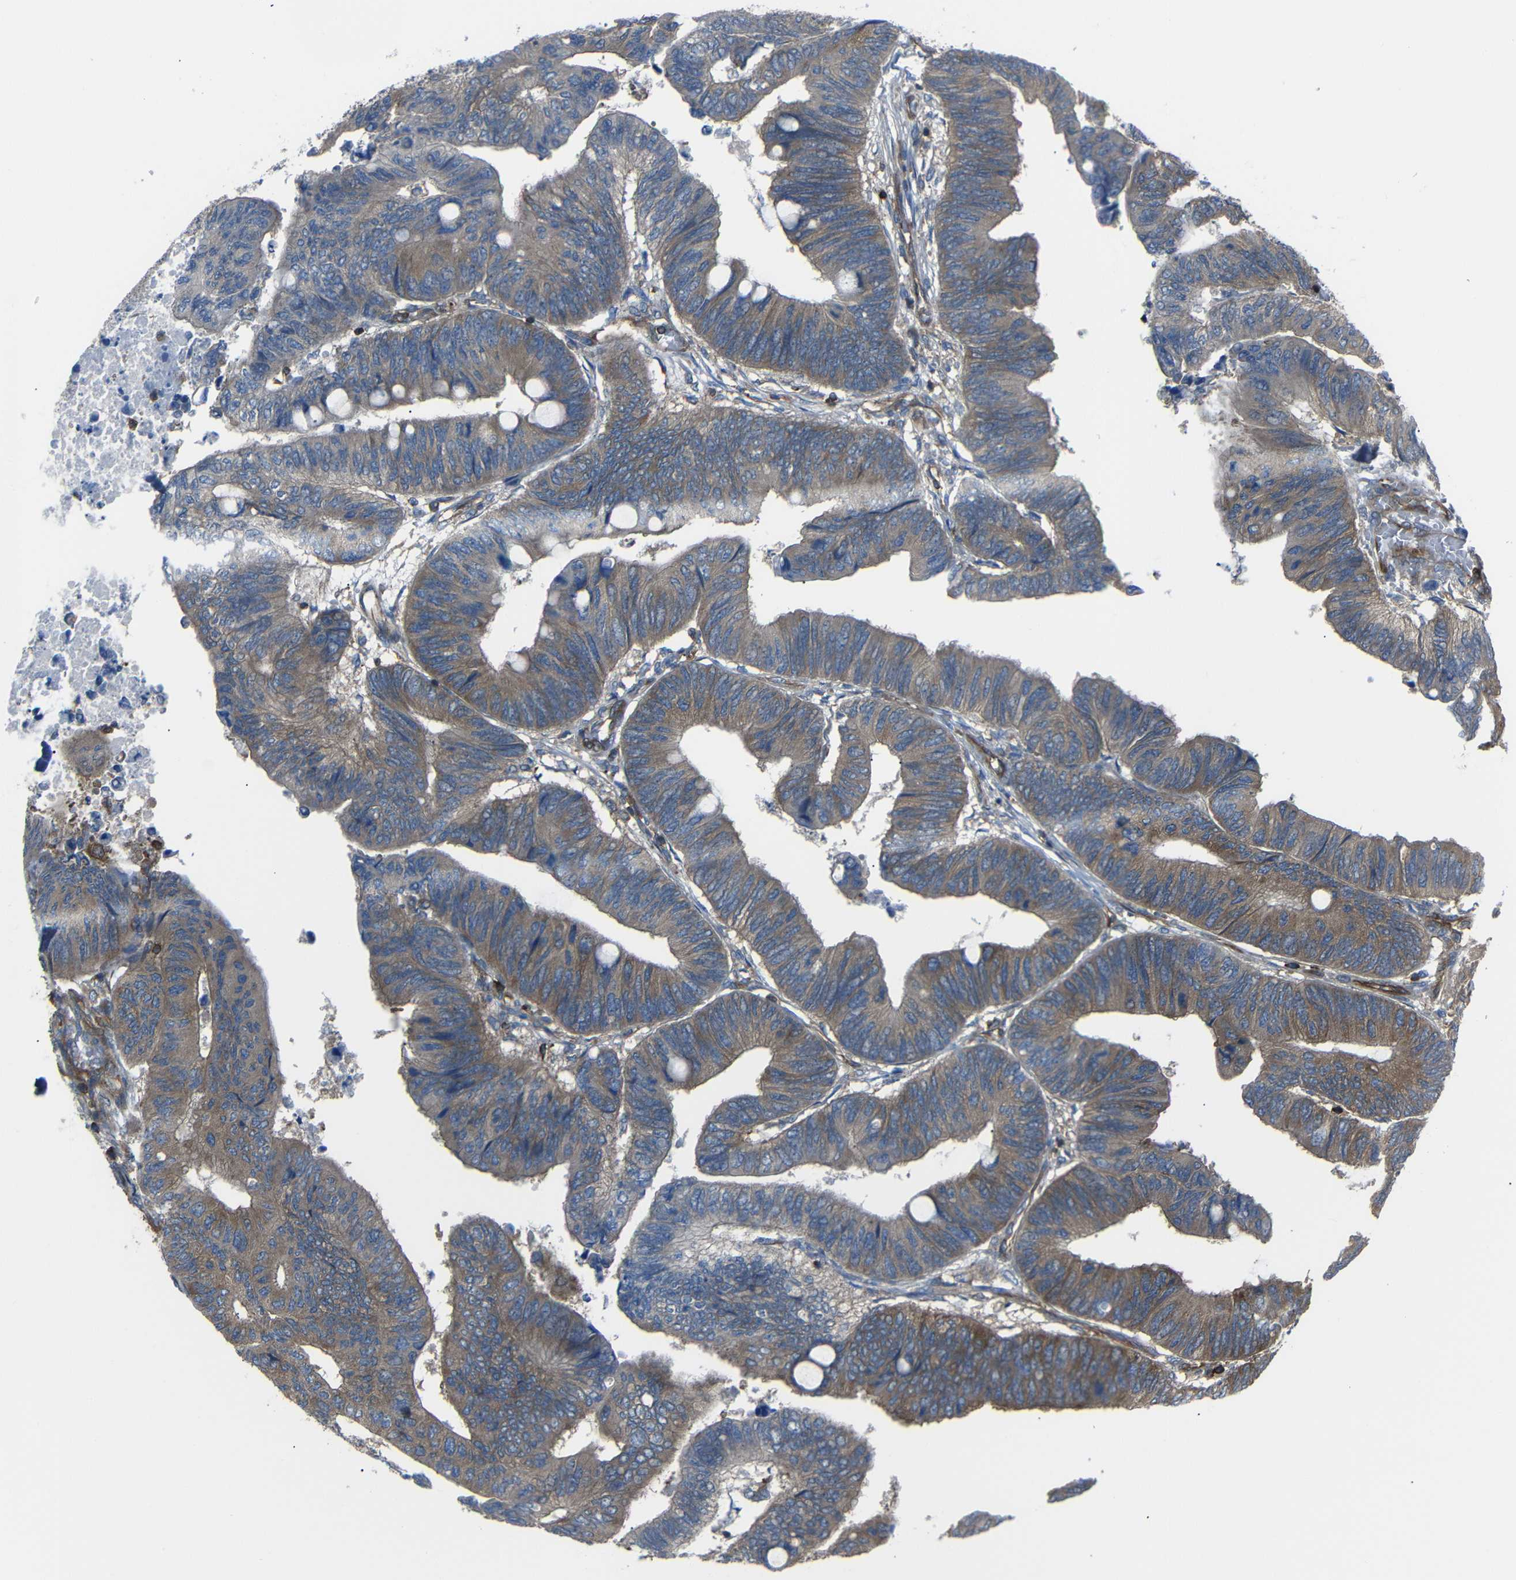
{"staining": {"intensity": "moderate", "quantity": ">75%", "location": "cytoplasmic/membranous"}, "tissue": "colorectal cancer", "cell_type": "Tumor cells", "image_type": "cancer", "snomed": [{"axis": "morphology", "description": "Normal tissue, NOS"}, {"axis": "morphology", "description": "Adenocarcinoma, NOS"}, {"axis": "topography", "description": "Rectum"}, {"axis": "topography", "description": "Peripheral nerve tissue"}], "caption": "An immunohistochemistry (IHC) photomicrograph of tumor tissue is shown. Protein staining in brown highlights moderate cytoplasmic/membranous positivity in colorectal cancer within tumor cells. The staining was performed using DAB, with brown indicating positive protein expression. Nuclei are stained blue with hematoxylin.", "gene": "ARHGEF1", "patient": {"sex": "male", "age": 92}}